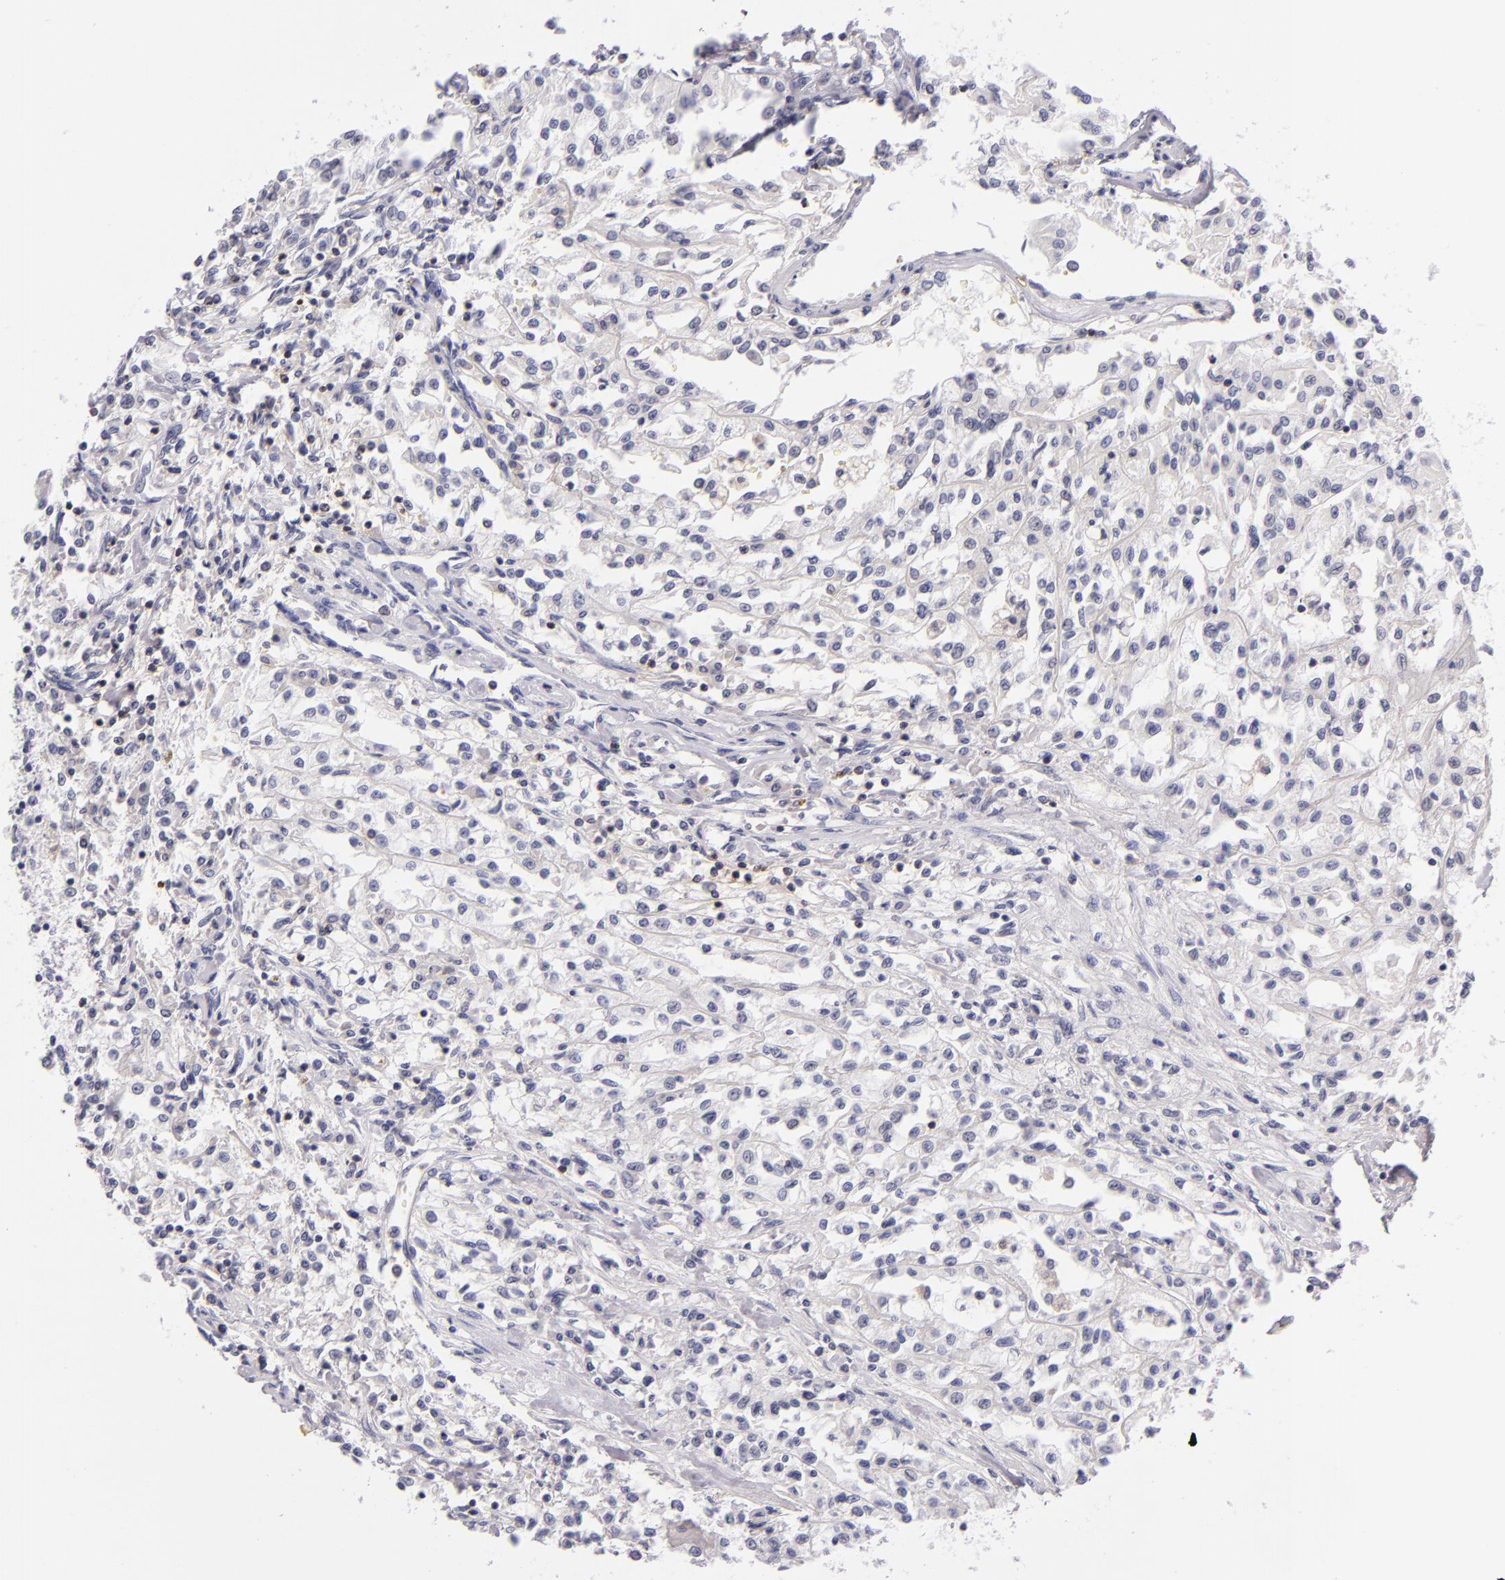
{"staining": {"intensity": "negative", "quantity": "none", "location": "none"}, "tissue": "renal cancer", "cell_type": "Tumor cells", "image_type": "cancer", "snomed": [{"axis": "morphology", "description": "Adenocarcinoma, NOS"}, {"axis": "topography", "description": "Kidney"}], "caption": "Tumor cells are negative for brown protein staining in renal cancer.", "gene": "CD48", "patient": {"sex": "male", "age": 78}}